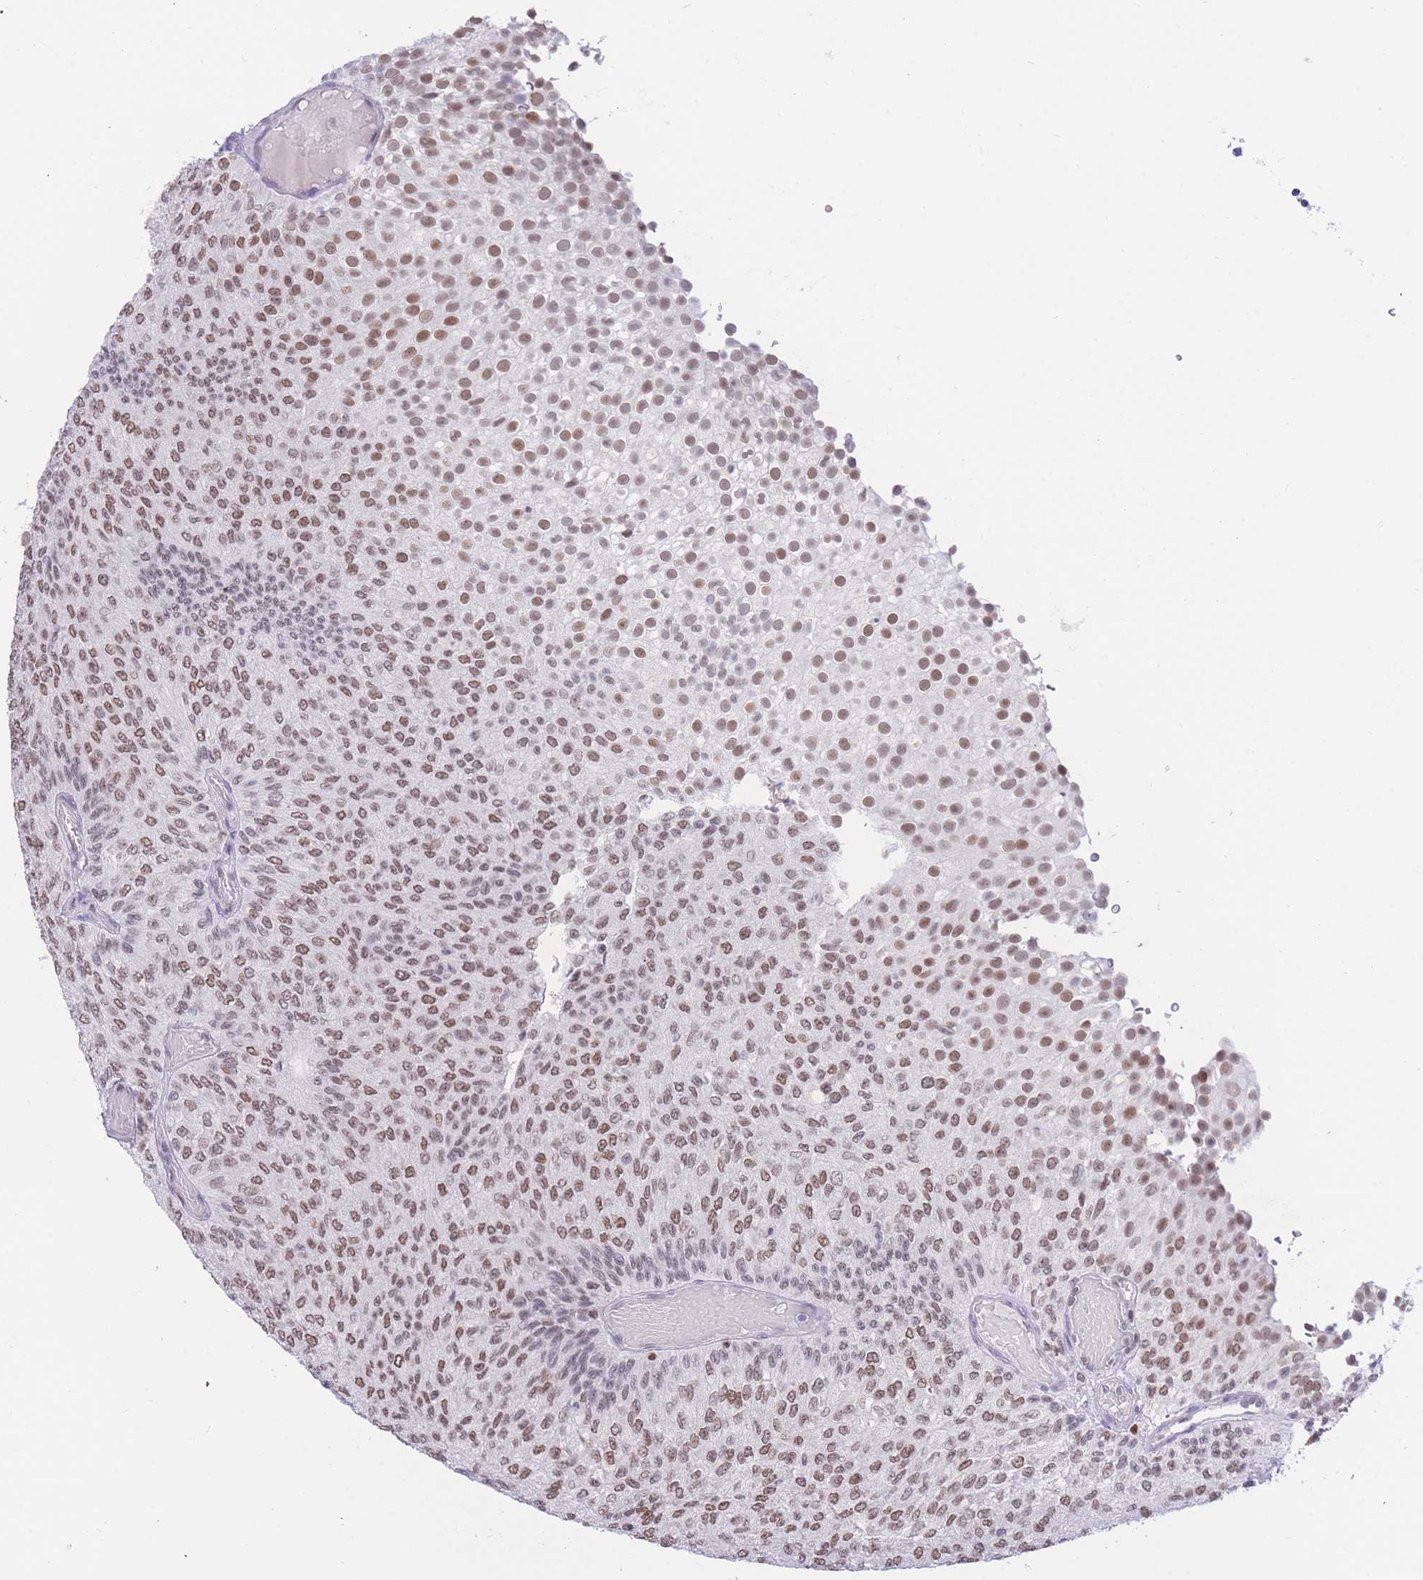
{"staining": {"intensity": "weak", "quantity": ">75%", "location": "nuclear"}, "tissue": "urothelial cancer", "cell_type": "Tumor cells", "image_type": "cancer", "snomed": [{"axis": "morphology", "description": "Urothelial carcinoma, Low grade"}, {"axis": "topography", "description": "Urinary bladder"}], "caption": "Human urothelial carcinoma (low-grade) stained with a brown dye reveals weak nuclear positive expression in approximately >75% of tumor cells.", "gene": "HMGN1", "patient": {"sex": "male", "age": 78}}